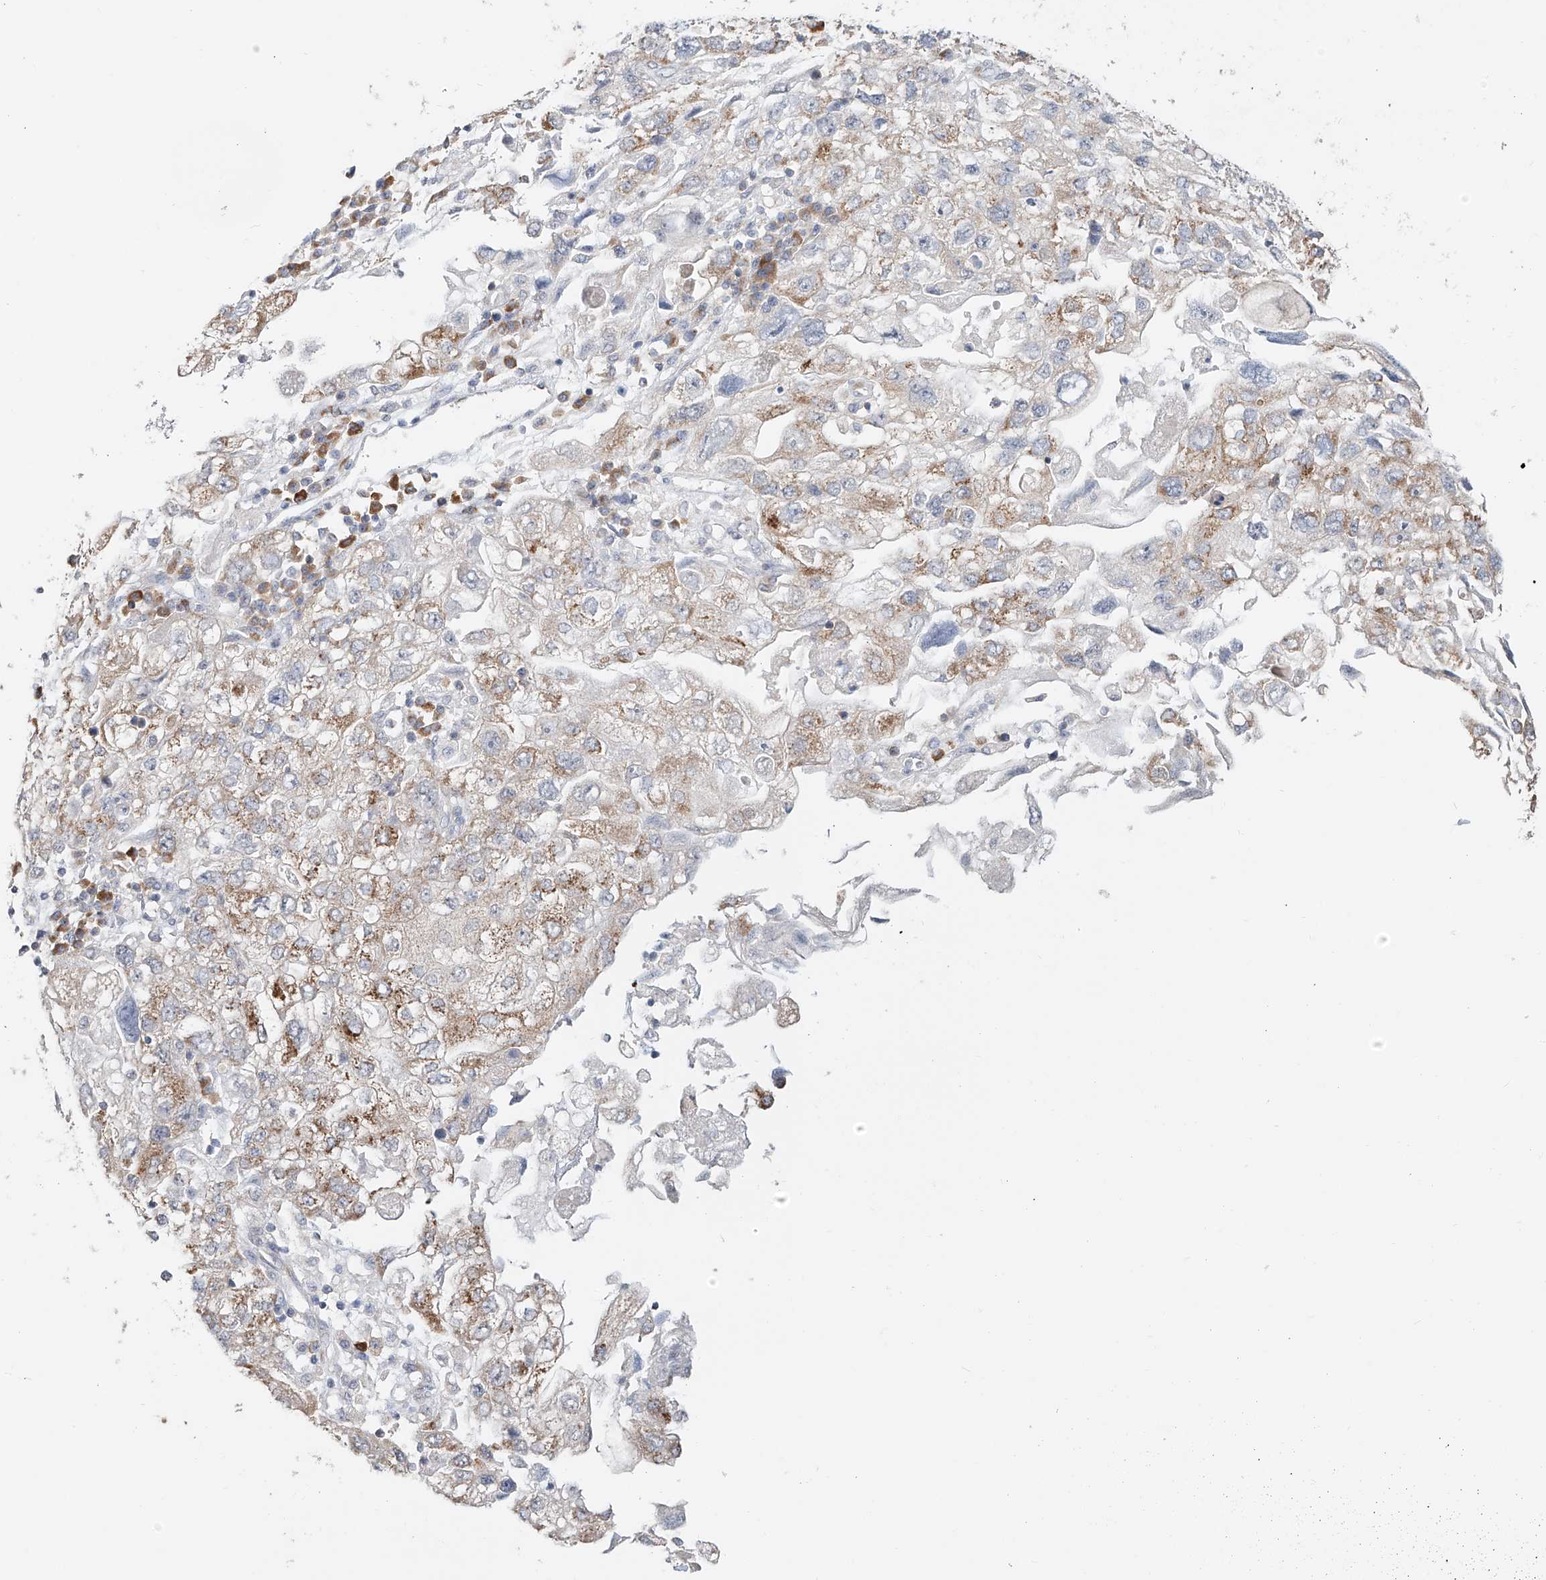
{"staining": {"intensity": "weak", "quantity": "25%-75%", "location": "cytoplasmic/membranous"}, "tissue": "endometrial cancer", "cell_type": "Tumor cells", "image_type": "cancer", "snomed": [{"axis": "morphology", "description": "Adenocarcinoma, NOS"}, {"axis": "topography", "description": "Endometrium"}], "caption": "Immunohistochemistry image of endometrial adenocarcinoma stained for a protein (brown), which exhibits low levels of weak cytoplasmic/membranous staining in approximately 25%-75% of tumor cells.", "gene": "BSDC1", "patient": {"sex": "female", "age": 49}}